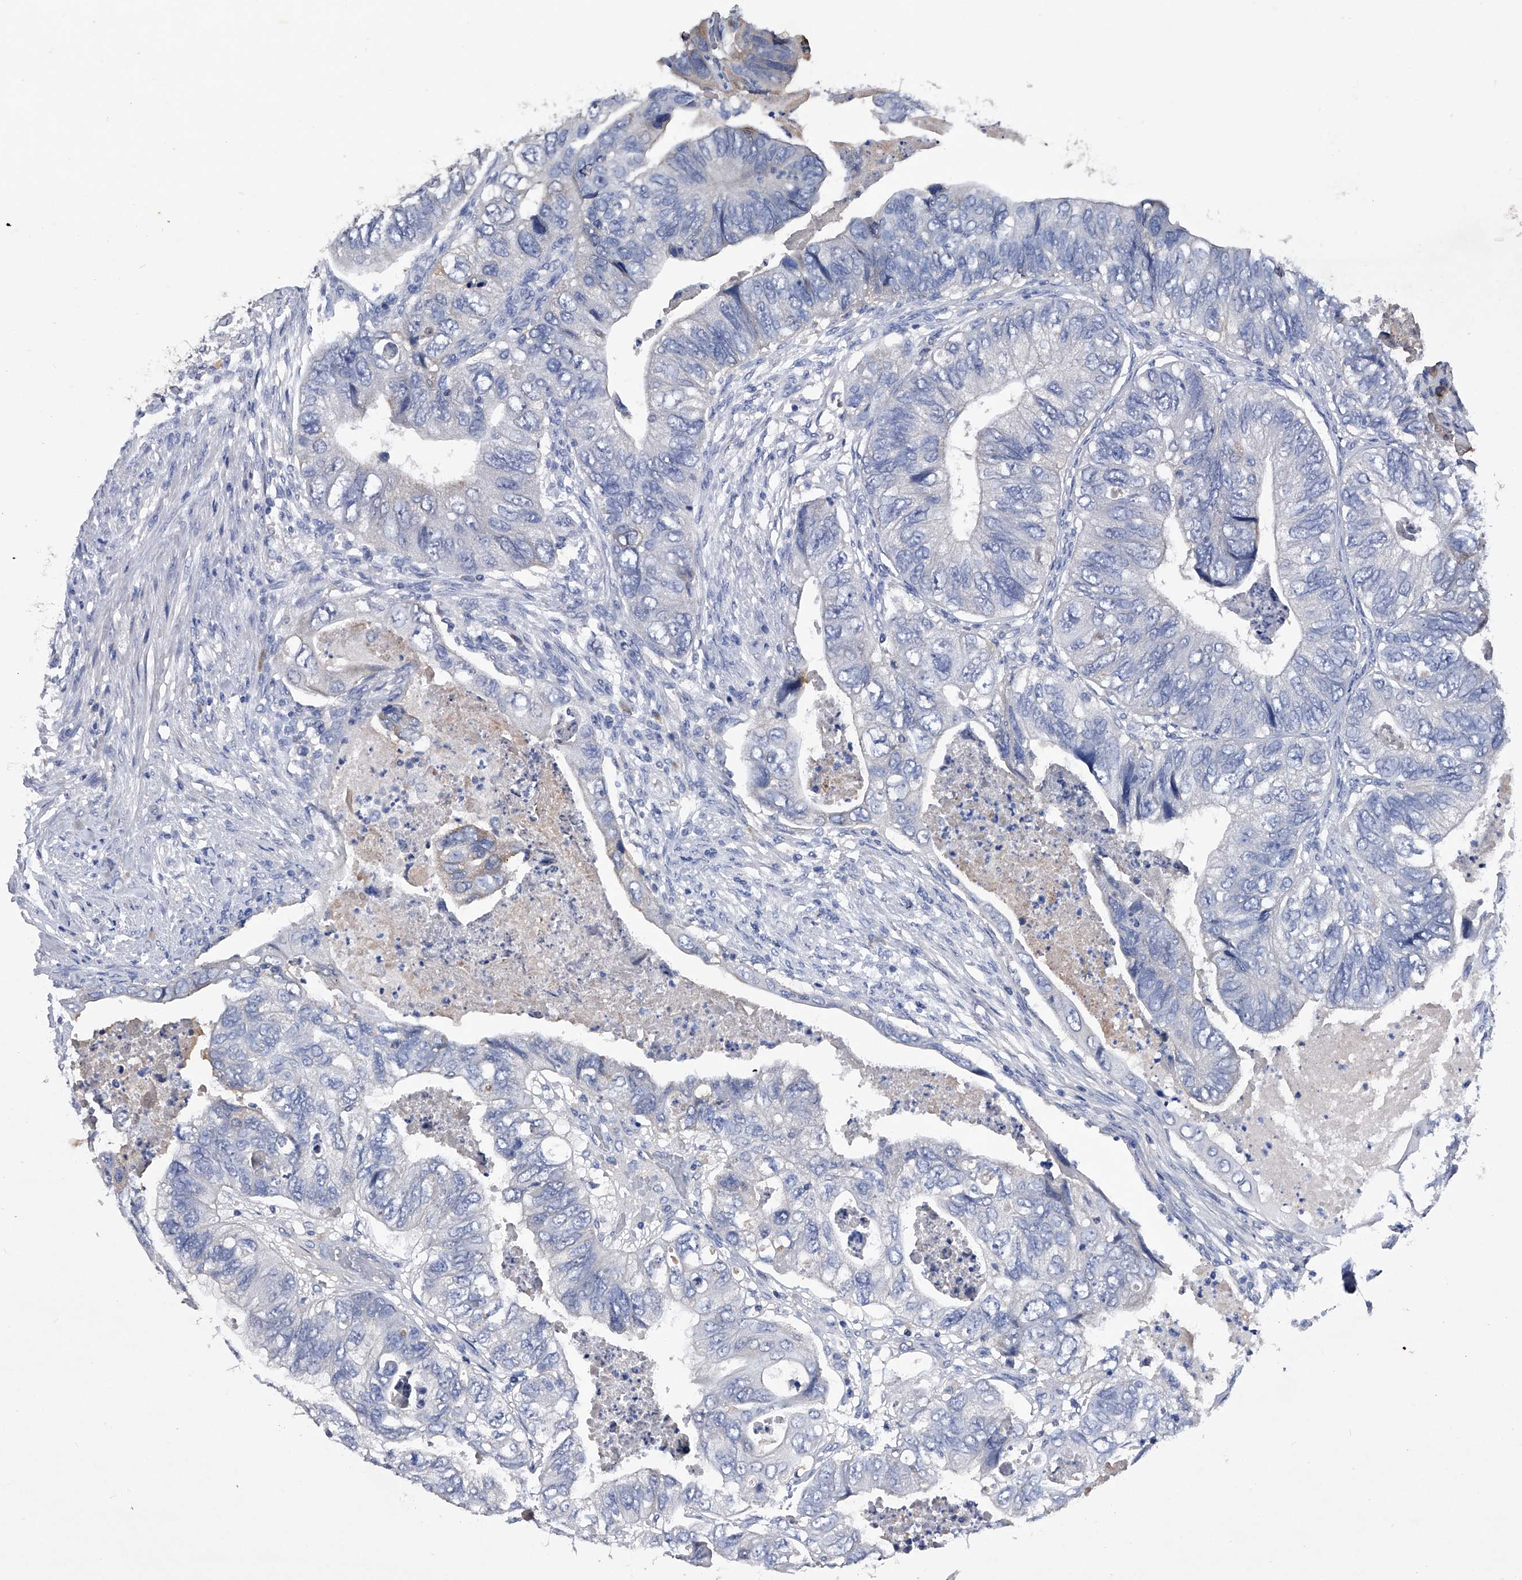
{"staining": {"intensity": "negative", "quantity": "none", "location": "none"}, "tissue": "colorectal cancer", "cell_type": "Tumor cells", "image_type": "cancer", "snomed": [{"axis": "morphology", "description": "Adenocarcinoma, NOS"}, {"axis": "topography", "description": "Rectum"}], "caption": "Tumor cells show no significant expression in adenocarcinoma (colorectal).", "gene": "ASNS", "patient": {"sex": "male", "age": 63}}